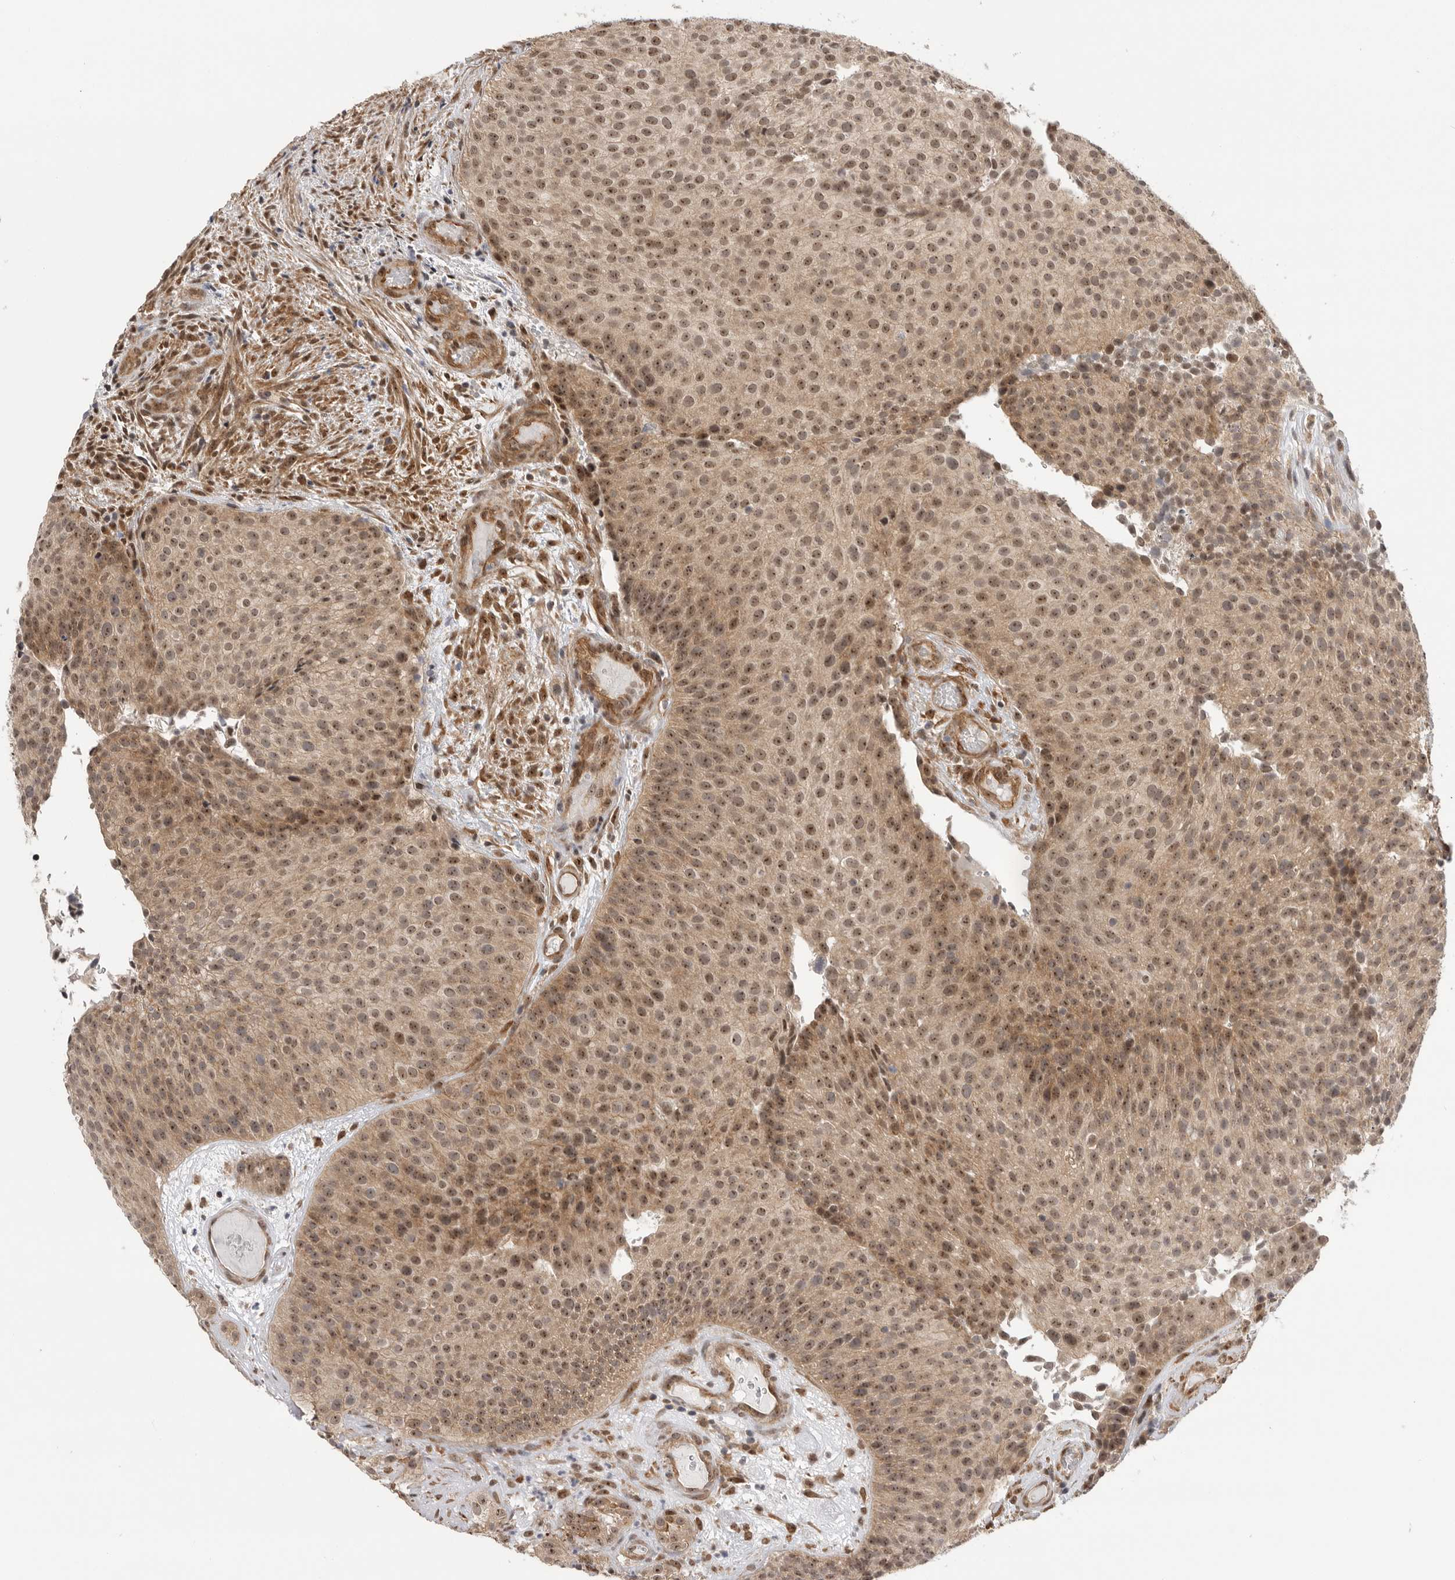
{"staining": {"intensity": "moderate", "quantity": ">75%", "location": "cytoplasmic/membranous,nuclear"}, "tissue": "urothelial cancer", "cell_type": "Tumor cells", "image_type": "cancer", "snomed": [{"axis": "morphology", "description": "Urothelial carcinoma, Low grade"}, {"axis": "topography", "description": "Urinary bladder"}], "caption": "This is an image of immunohistochemistry staining of urothelial carcinoma (low-grade), which shows moderate staining in the cytoplasmic/membranous and nuclear of tumor cells.", "gene": "VPS50", "patient": {"sex": "male", "age": 86}}